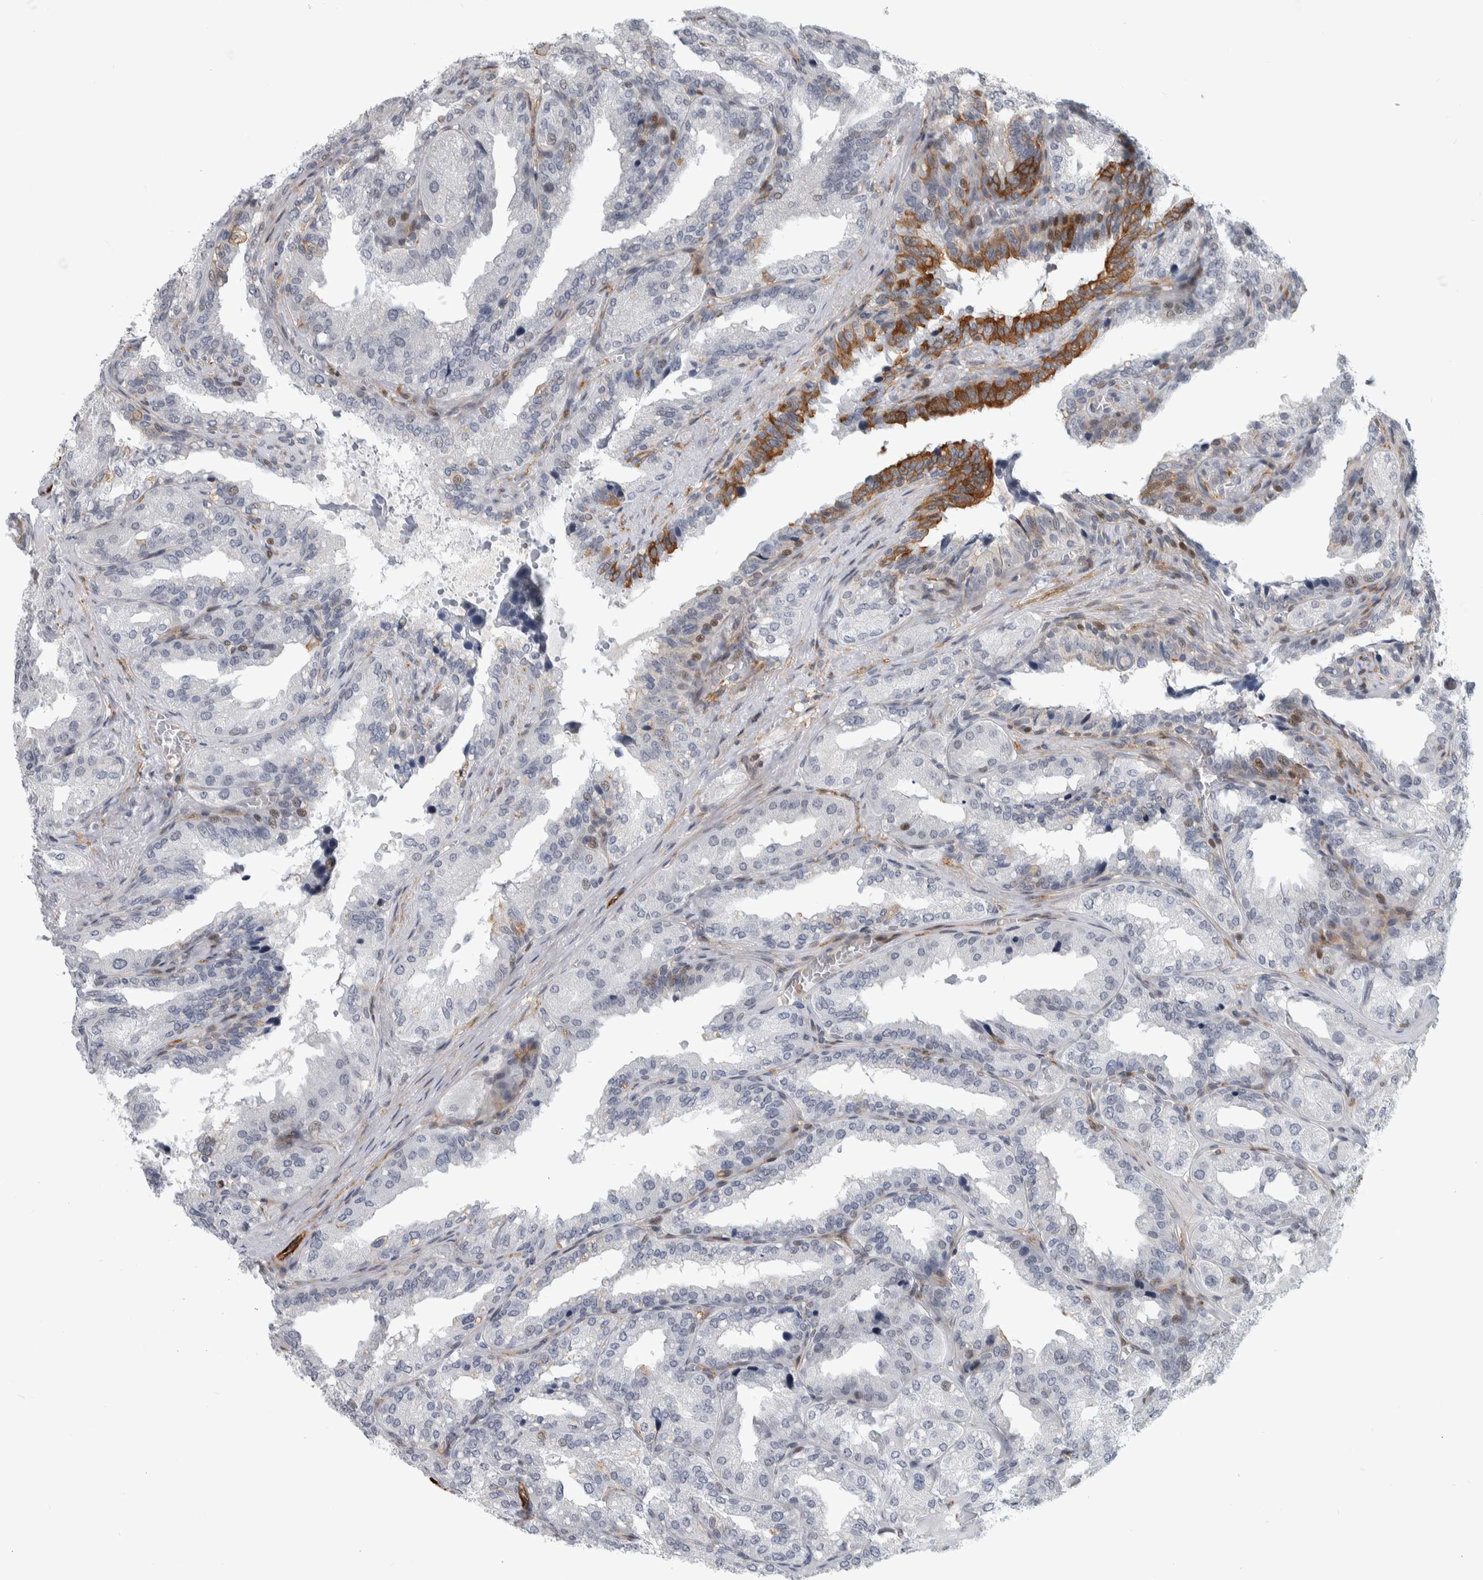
{"staining": {"intensity": "strong", "quantity": "<25%", "location": "cytoplasmic/membranous,nuclear"}, "tissue": "seminal vesicle", "cell_type": "Glandular cells", "image_type": "normal", "snomed": [{"axis": "morphology", "description": "Normal tissue, NOS"}, {"axis": "topography", "description": "Prostate"}, {"axis": "topography", "description": "Seminal veicle"}], "caption": "Benign seminal vesicle reveals strong cytoplasmic/membranous,nuclear staining in about <25% of glandular cells, visualized by immunohistochemistry.", "gene": "MSL1", "patient": {"sex": "male", "age": 51}}